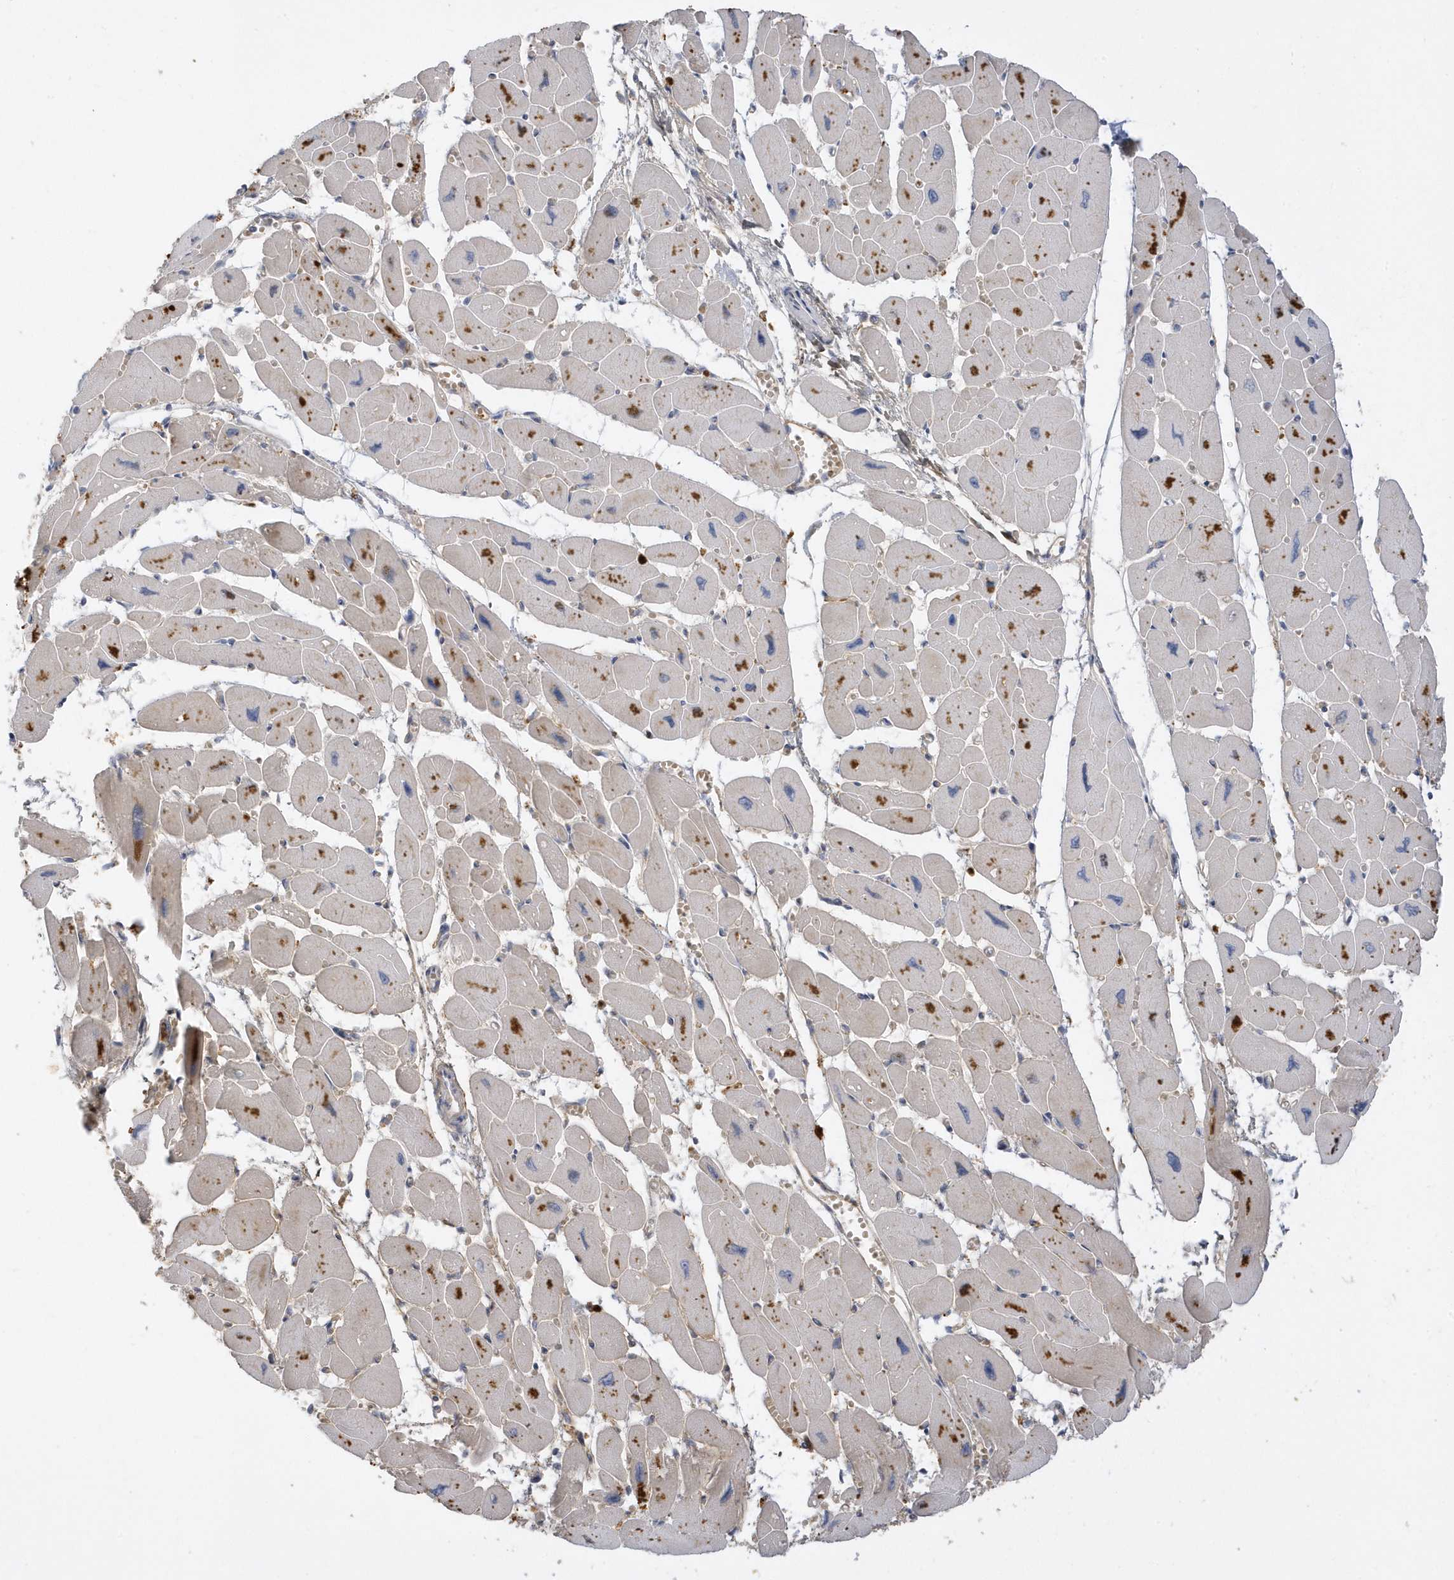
{"staining": {"intensity": "moderate", "quantity": "25%-75%", "location": "cytoplasmic/membranous"}, "tissue": "heart muscle", "cell_type": "Cardiomyocytes", "image_type": "normal", "snomed": [{"axis": "morphology", "description": "Normal tissue, NOS"}, {"axis": "topography", "description": "Heart"}], "caption": "Cardiomyocytes exhibit medium levels of moderate cytoplasmic/membranous expression in approximately 25%-75% of cells in normal heart muscle. The staining was performed using DAB, with brown indicating positive protein expression. Nuclei are stained blue with hematoxylin.", "gene": "DPP9", "patient": {"sex": "female", "age": 54}}